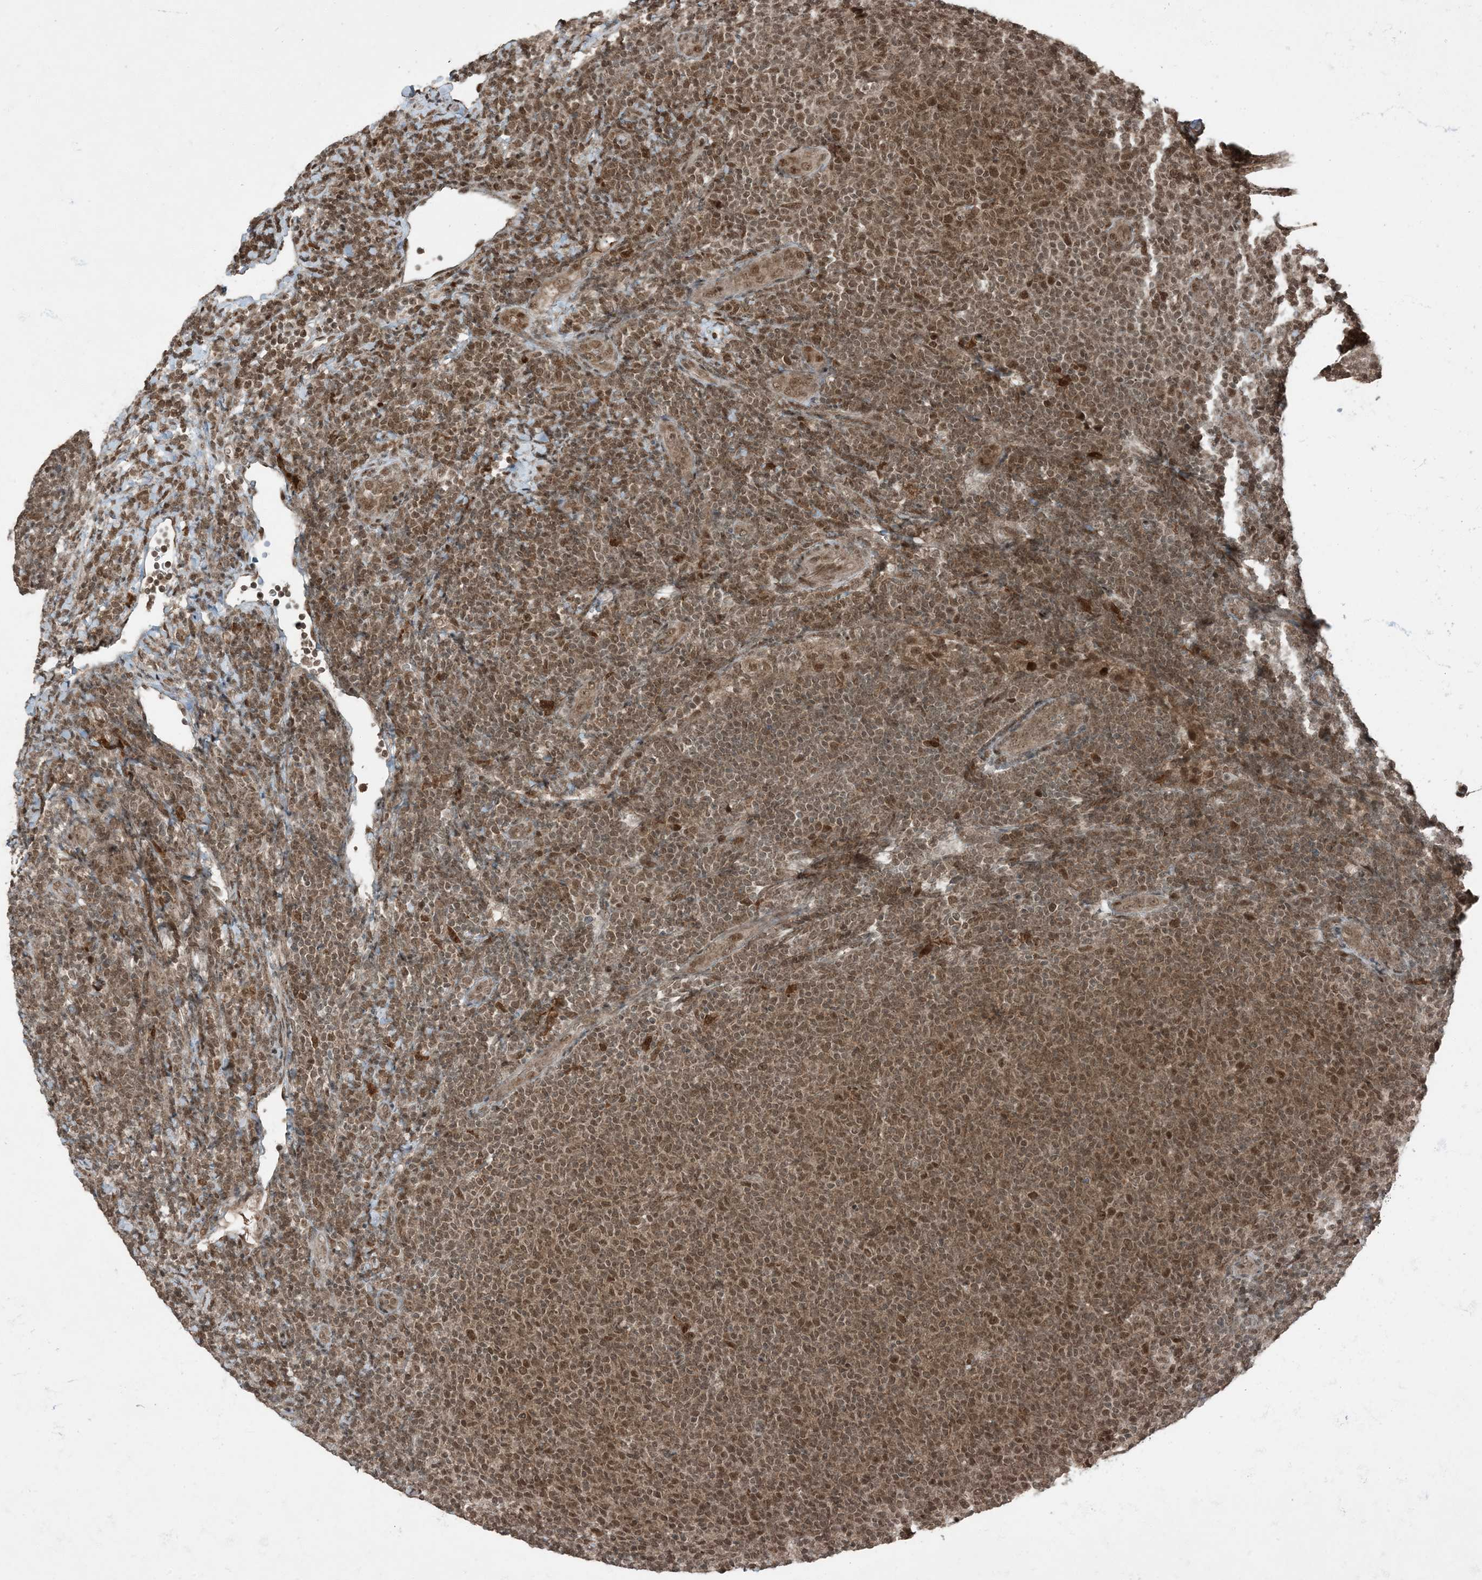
{"staining": {"intensity": "moderate", "quantity": ">75%", "location": "nuclear"}, "tissue": "lymphoma", "cell_type": "Tumor cells", "image_type": "cancer", "snomed": [{"axis": "morphology", "description": "Malignant lymphoma, non-Hodgkin's type, Low grade"}, {"axis": "topography", "description": "Lymph node"}], "caption": "High-power microscopy captured an immunohistochemistry (IHC) image of lymphoma, revealing moderate nuclear staining in approximately >75% of tumor cells. Immunohistochemistry (ihc) stains the protein in brown and the nuclei are stained blue.", "gene": "TRAPPC12", "patient": {"sex": "male", "age": 66}}